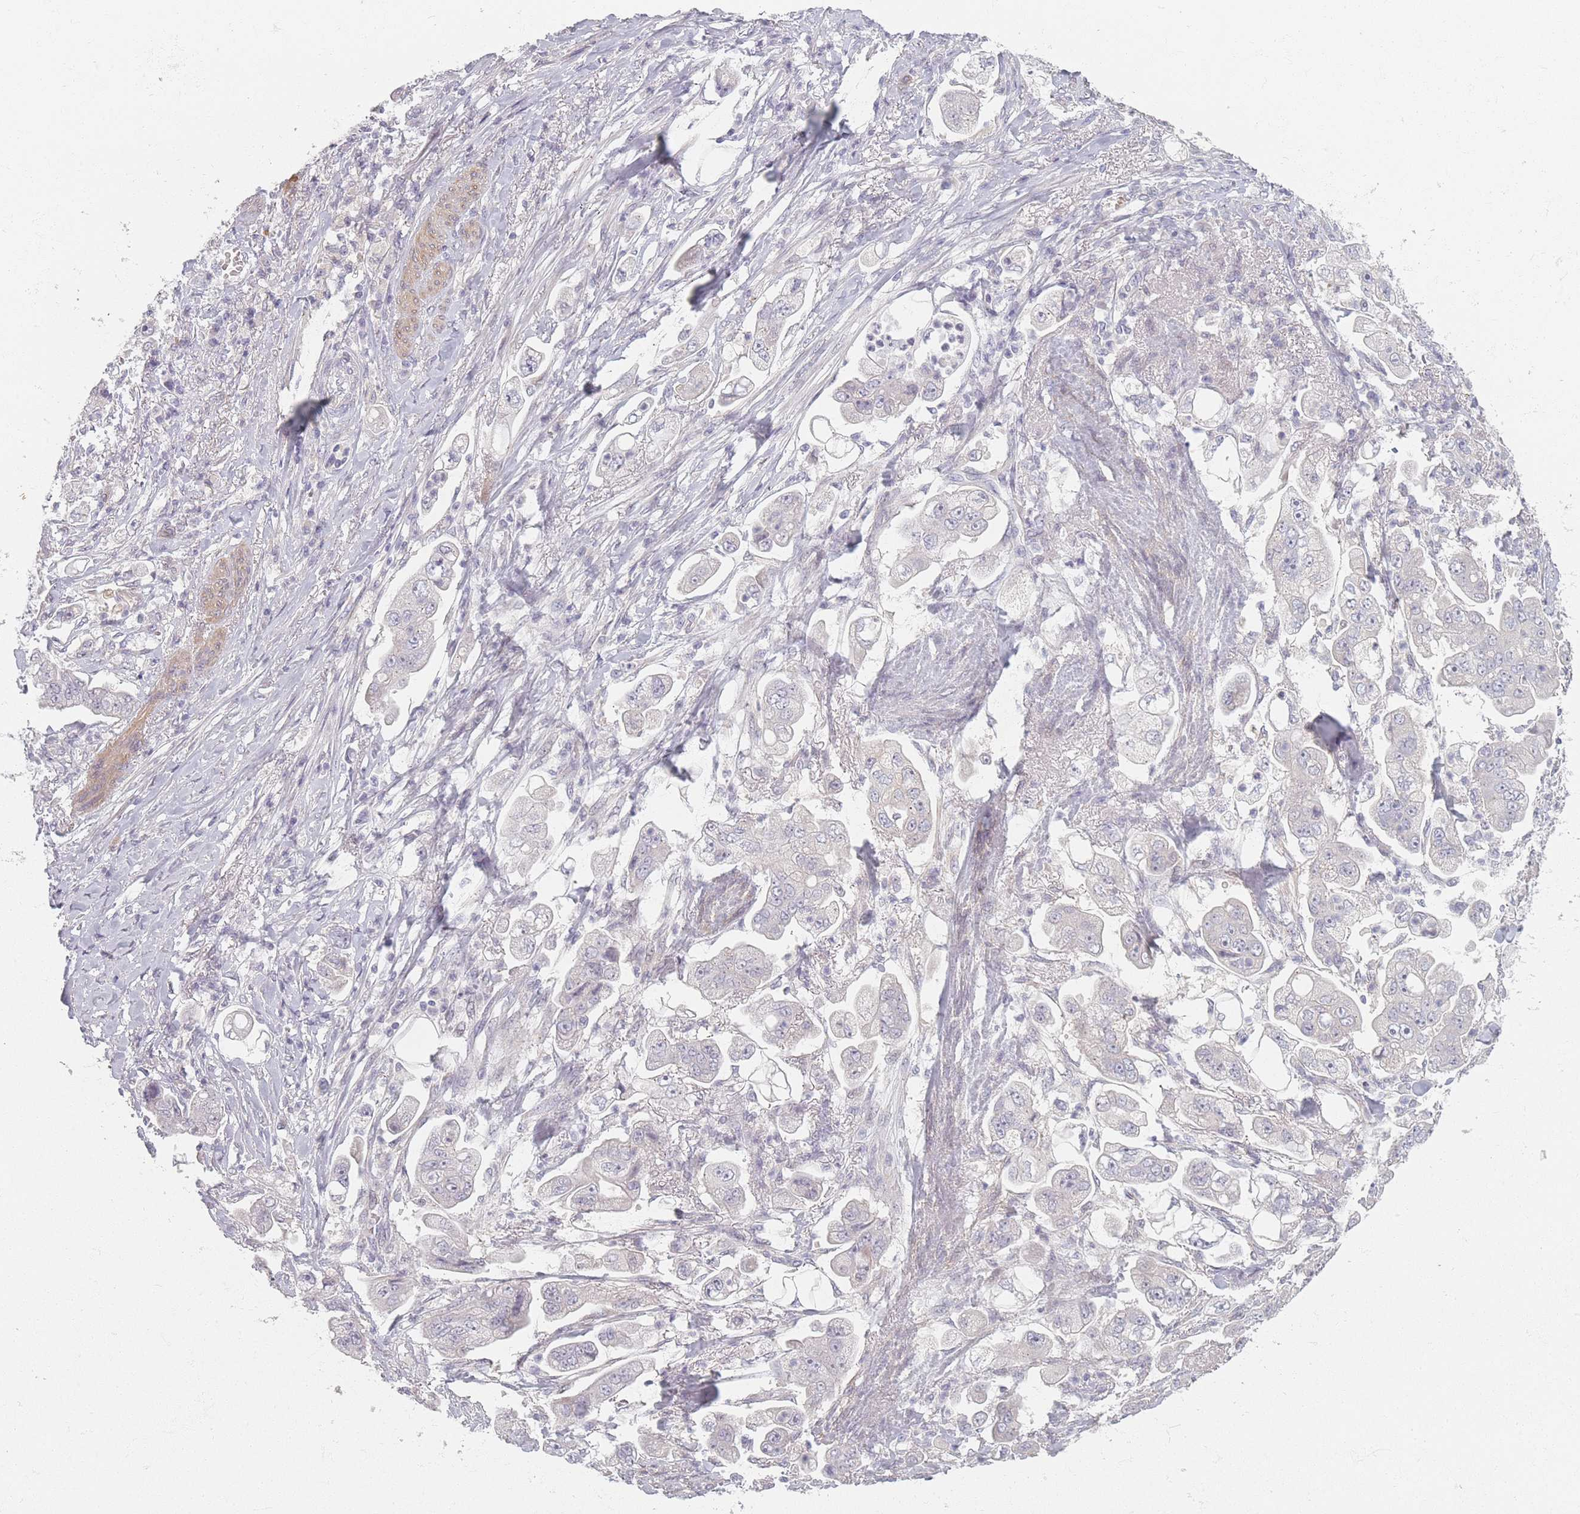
{"staining": {"intensity": "negative", "quantity": "none", "location": "none"}, "tissue": "stomach cancer", "cell_type": "Tumor cells", "image_type": "cancer", "snomed": [{"axis": "morphology", "description": "Adenocarcinoma, NOS"}, {"axis": "topography", "description": "Stomach"}], "caption": "Stomach cancer was stained to show a protein in brown. There is no significant expression in tumor cells.", "gene": "TMOD1", "patient": {"sex": "male", "age": 62}}